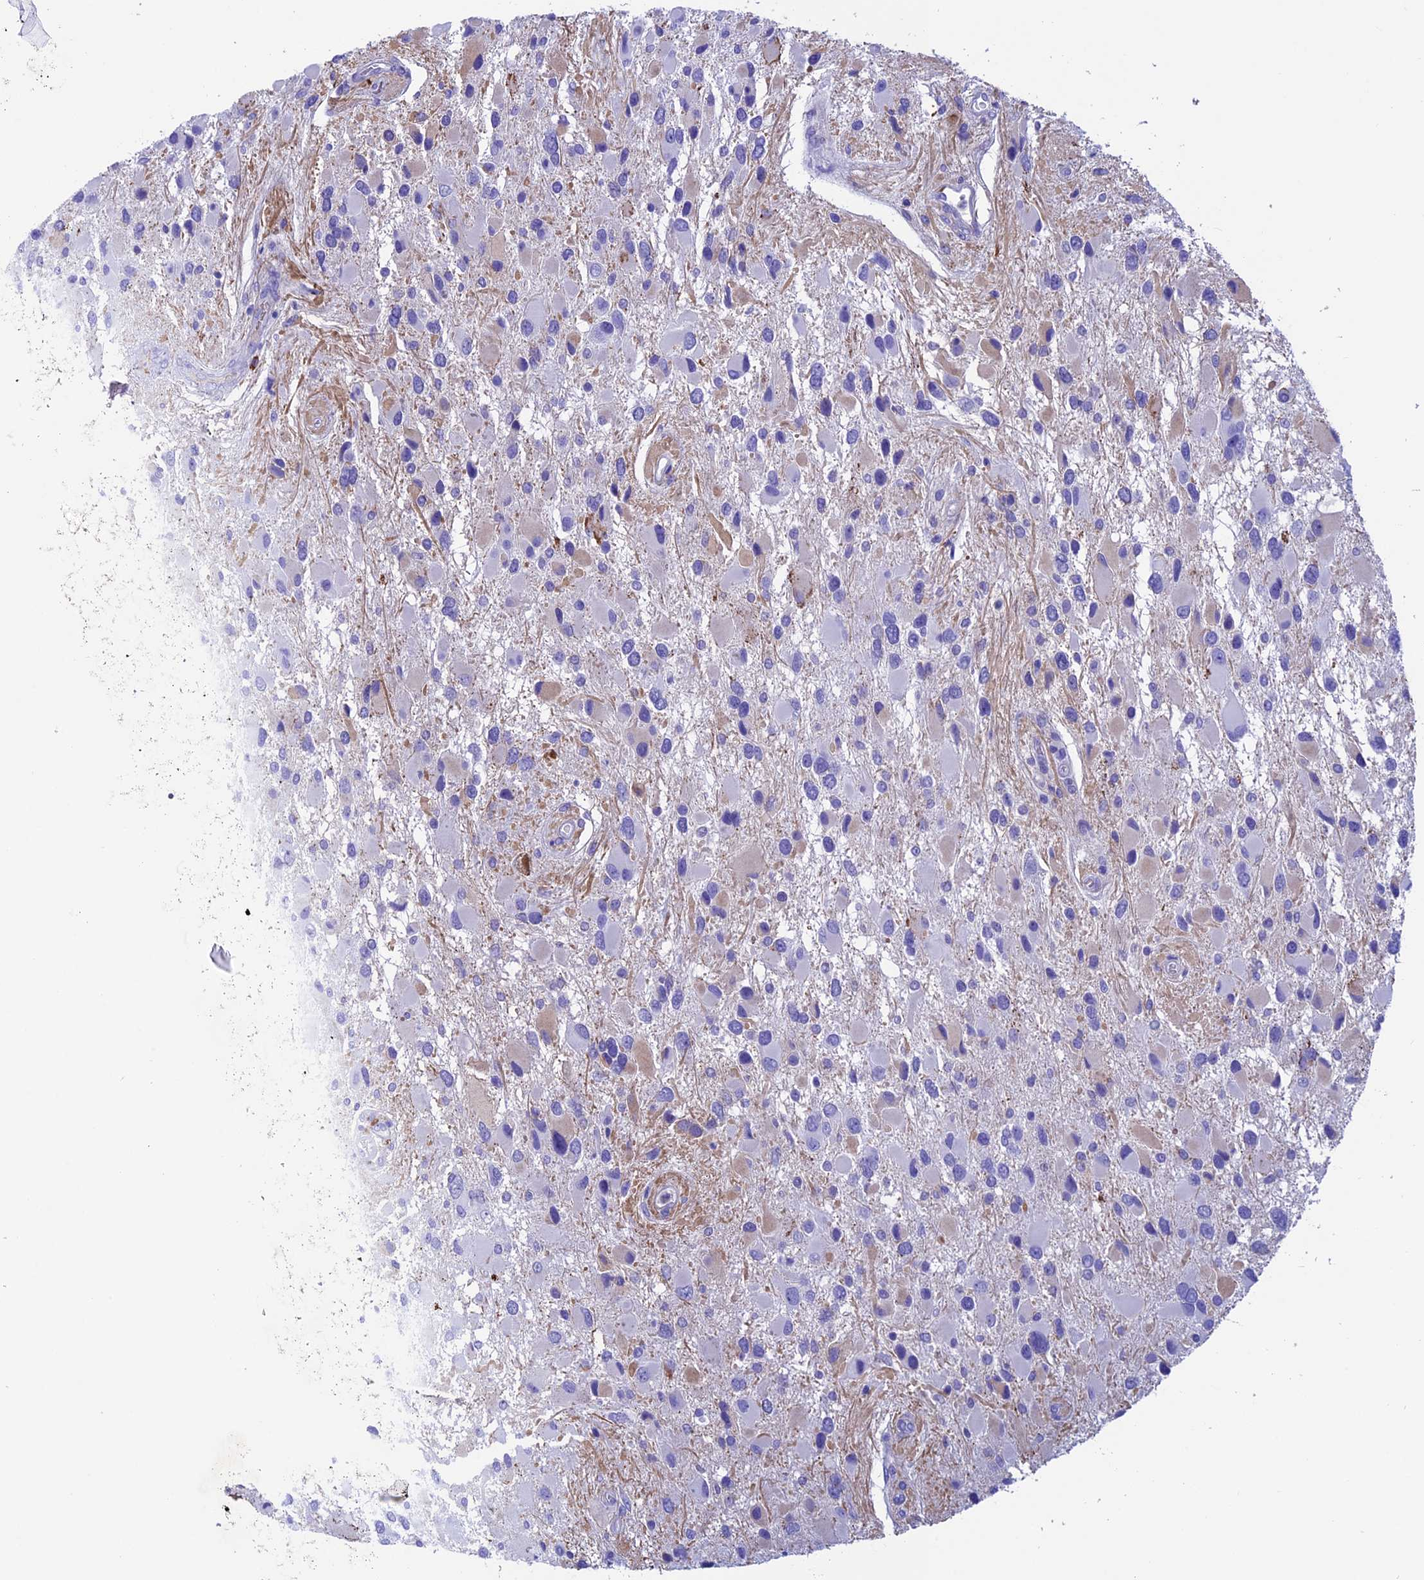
{"staining": {"intensity": "negative", "quantity": "none", "location": "none"}, "tissue": "glioma", "cell_type": "Tumor cells", "image_type": "cancer", "snomed": [{"axis": "morphology", "description": "Glioma, malignant, High grade"}, {"axis": "topography", "description": "Brain"}], "caption": "High power microscopy photomicrograph of an IHC photomicrograph of malignant high-grade glioma, revealing no significant positivity in tumor cells.", "gene": "IGSF6", "patient": {"sex": "male", "age": 53}}